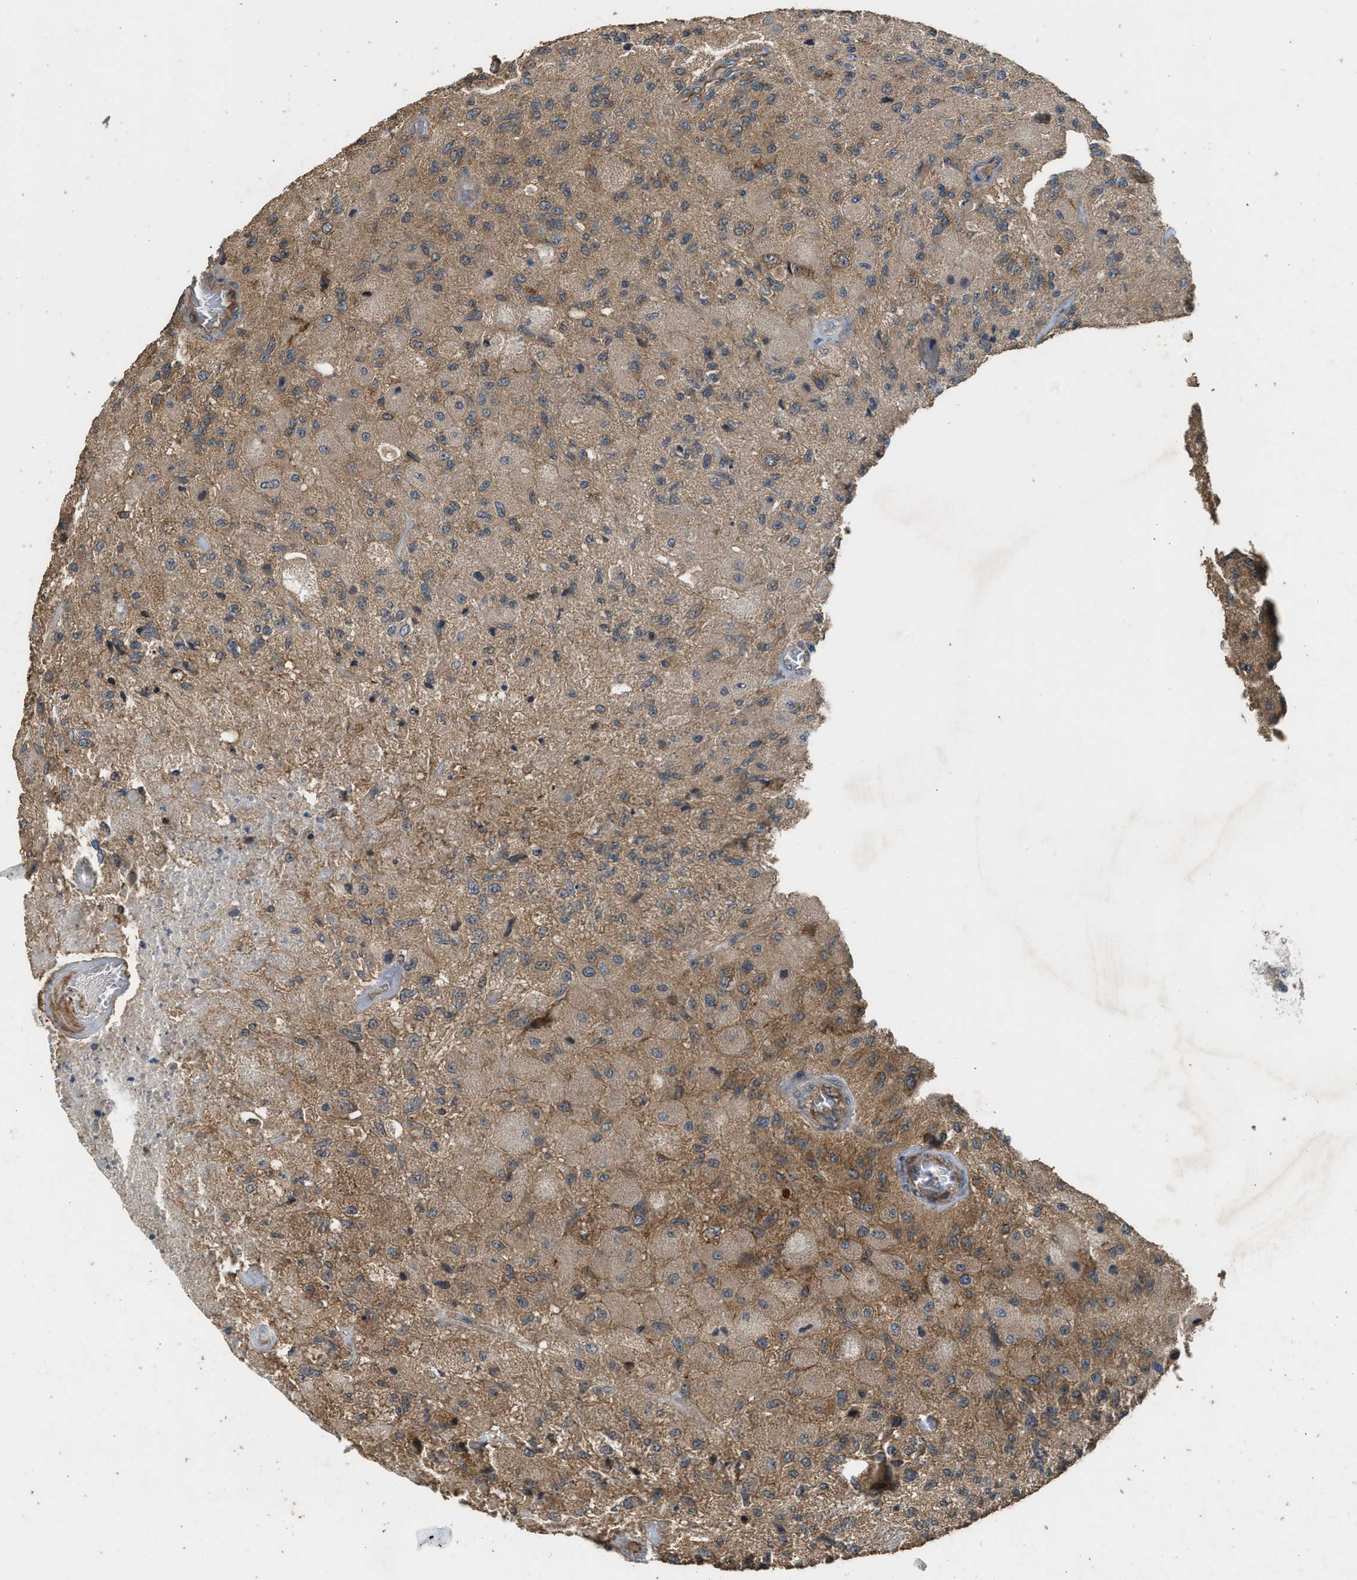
{"staining": {"intensity": "moderate", "quantity": "25%-75%", "location": "cytoplasmic/membranous"}, "tissue": "glioma", "cell_type": "Tumor cells", "image_type": "cancer", "snomed": [{"axis": "morphology", "description": "Normal tissue, NOS"}, {"axis": "morphology", "description": "Glioma, malignant, High grade"}, {"axis": "topography", "description": "Cerebral cortex"}], "caption": "Tumor cells show medium levels of moderate cytoplasmic/membranous staining in approximately 25%-75% of cells in malignant glioma (high-grade). The staining was performed using DAB (3,3'-diaminobenzidine), with brown indicating positive protein expression. Nuclei are stained blue with hematoxylin.", "gene": "HIP1R", "patient": {"sex": "male", "age": 77}}